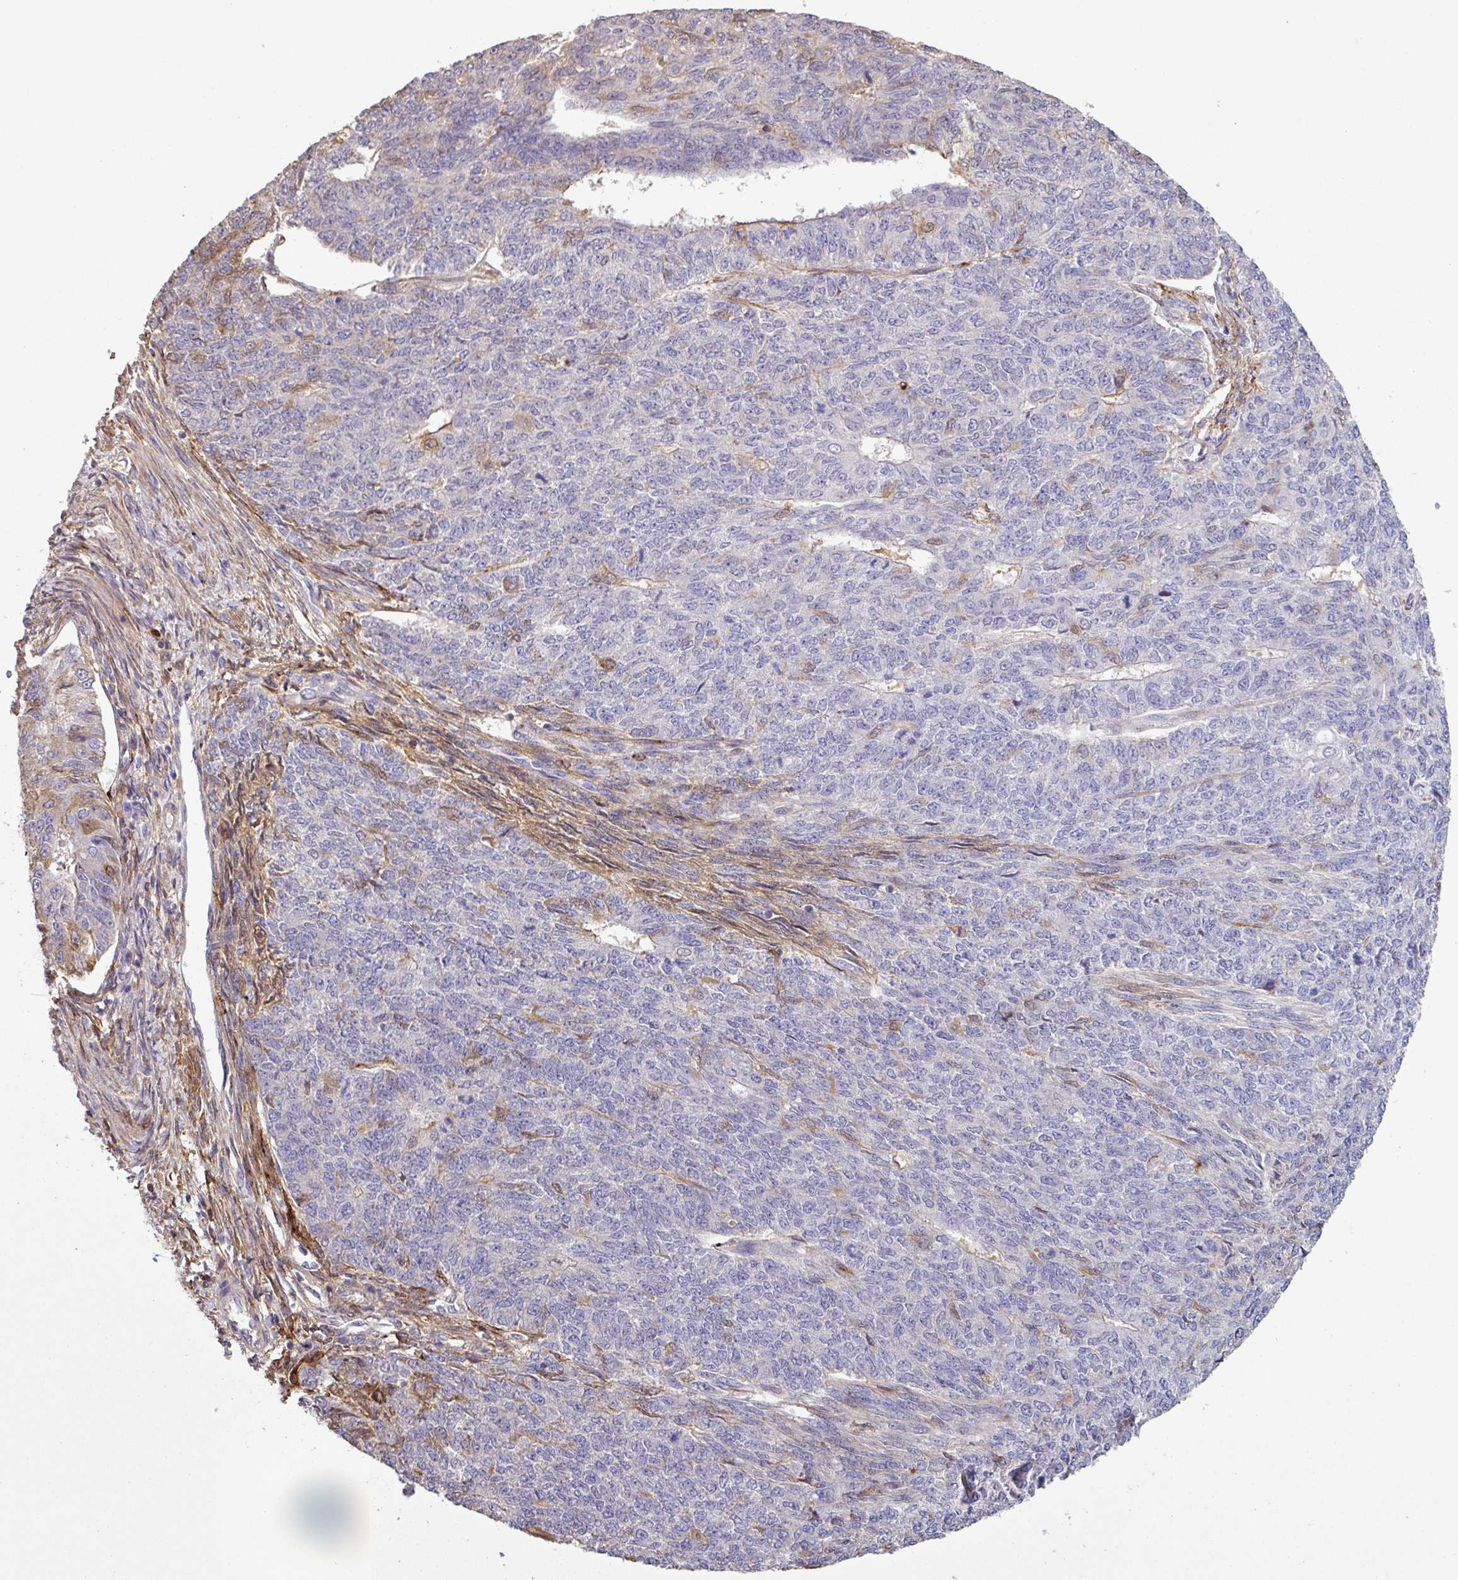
{"staining": {"intensity": "moderate", "quantity": "<25%", "location": "cytoplasmic/membranous"}, "tissue": "endometrial cancer", "cell_type": "Tumor cells", "image_type": "cancer", "snomed": [{"axis": "morphology", "description": "Adenocarcinoma, NOS"}, {"axis": "topography", "description": "Endometrium"}], "caption": "Tumor cells reveal low levels of moderate cytoplasmic/membranous expression in about <25% of cells in human endometrial adenocarcinoma.", "gene": "ISLR", "patient": {"sex": "female", "age": 32}}